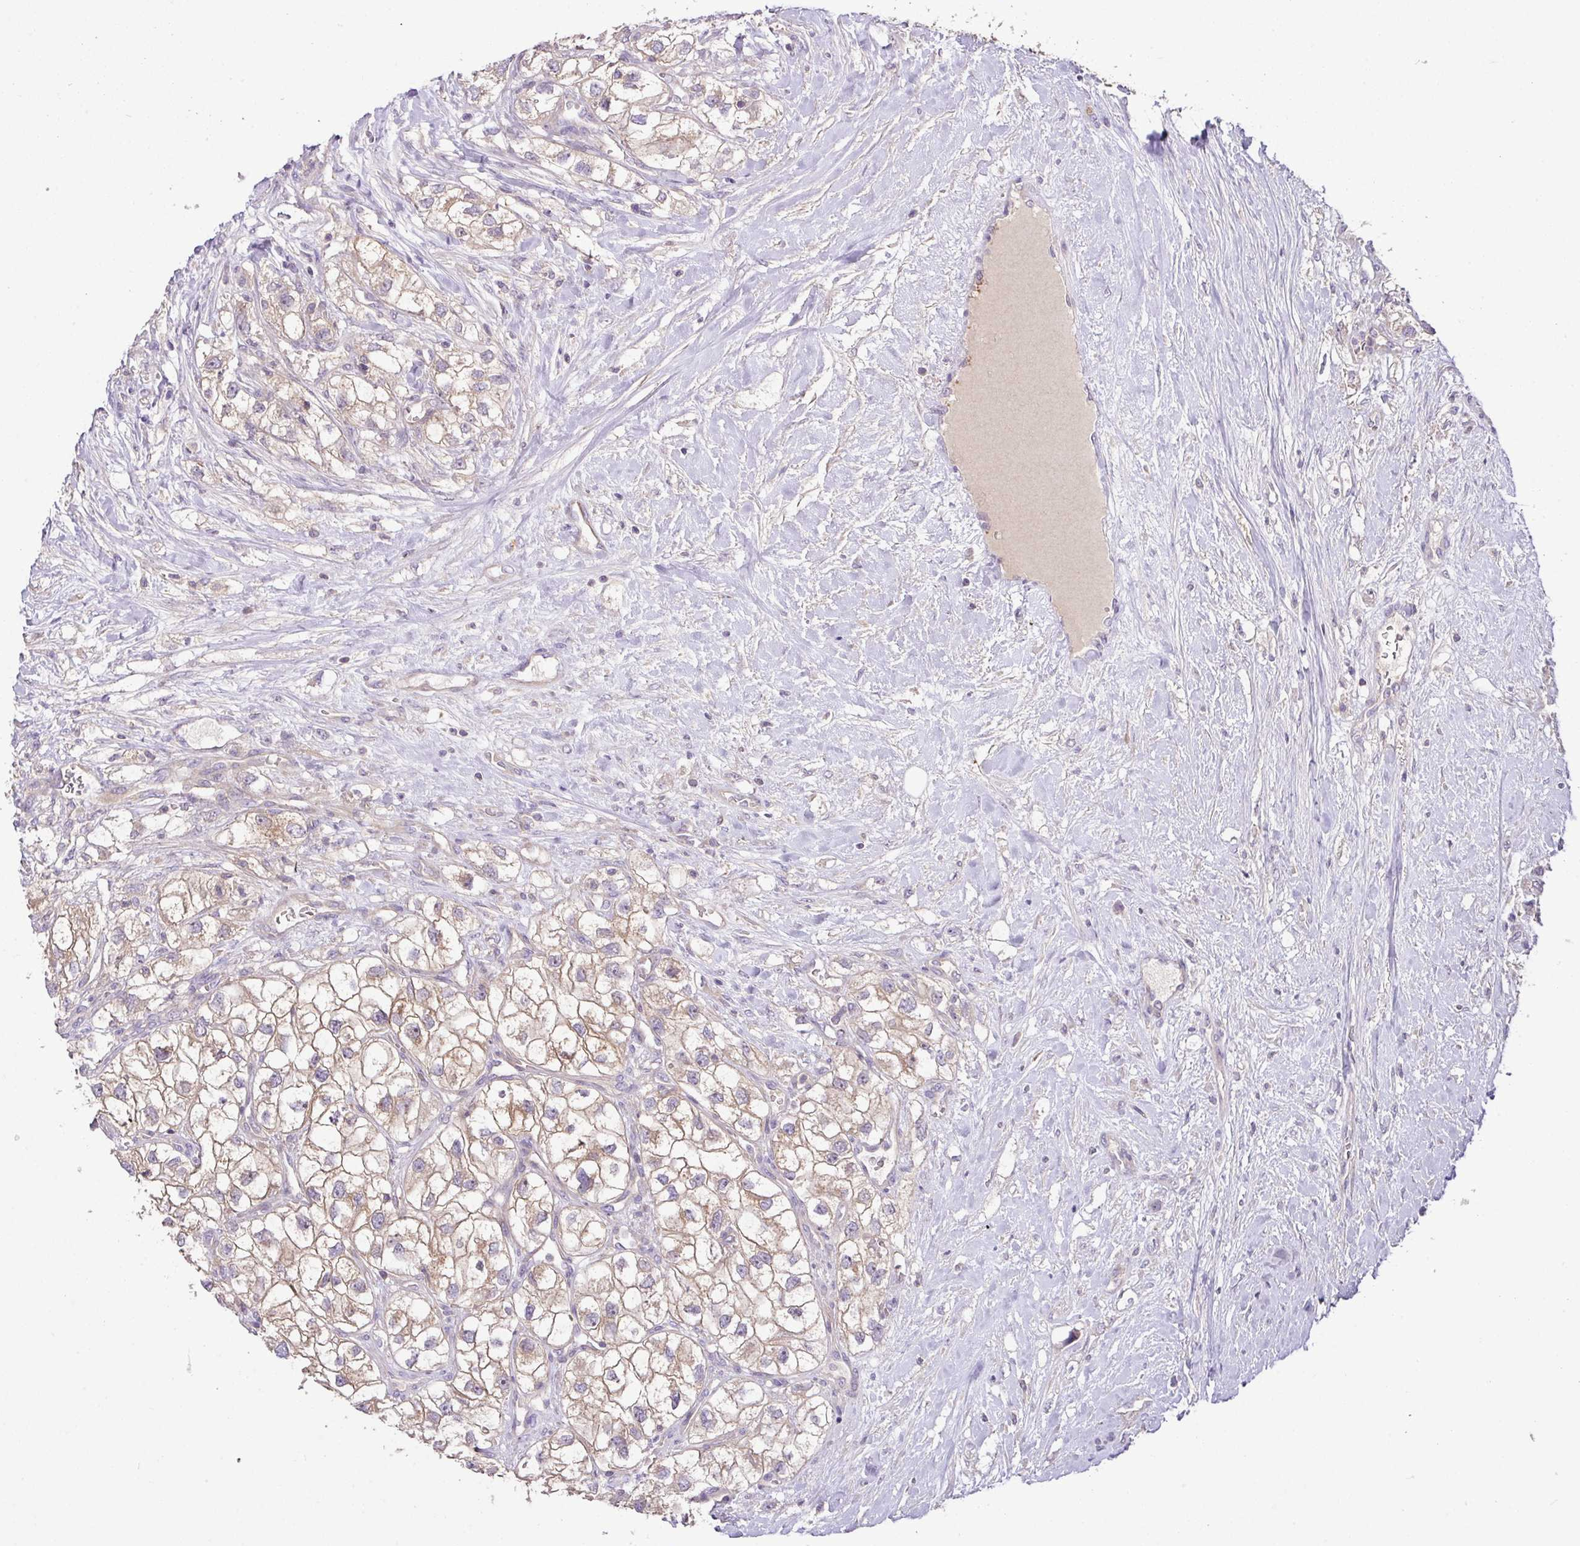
{"staining": {"intensity": "weak", "quantity": ">75%", "location": "cytoplasmic/membranous"}, "tissue": "renal cancer", "cell_type": "Tumor cells", "image_type": "cancer", "snomed": [{"axis": "morphology", "description": "Adenocarcinoma, NOS"}, {"axis": "topography", "description": "Kidney"}], "caption": "Adenocarcinoma (renal) stained with DAB immunohistochemistry demonstrates low levels of weak cytoplasmic/membranous staining in about >75% of tumor cells.", "gene": "HOXC13", "patient": {"sex": "male", "age": 59}}